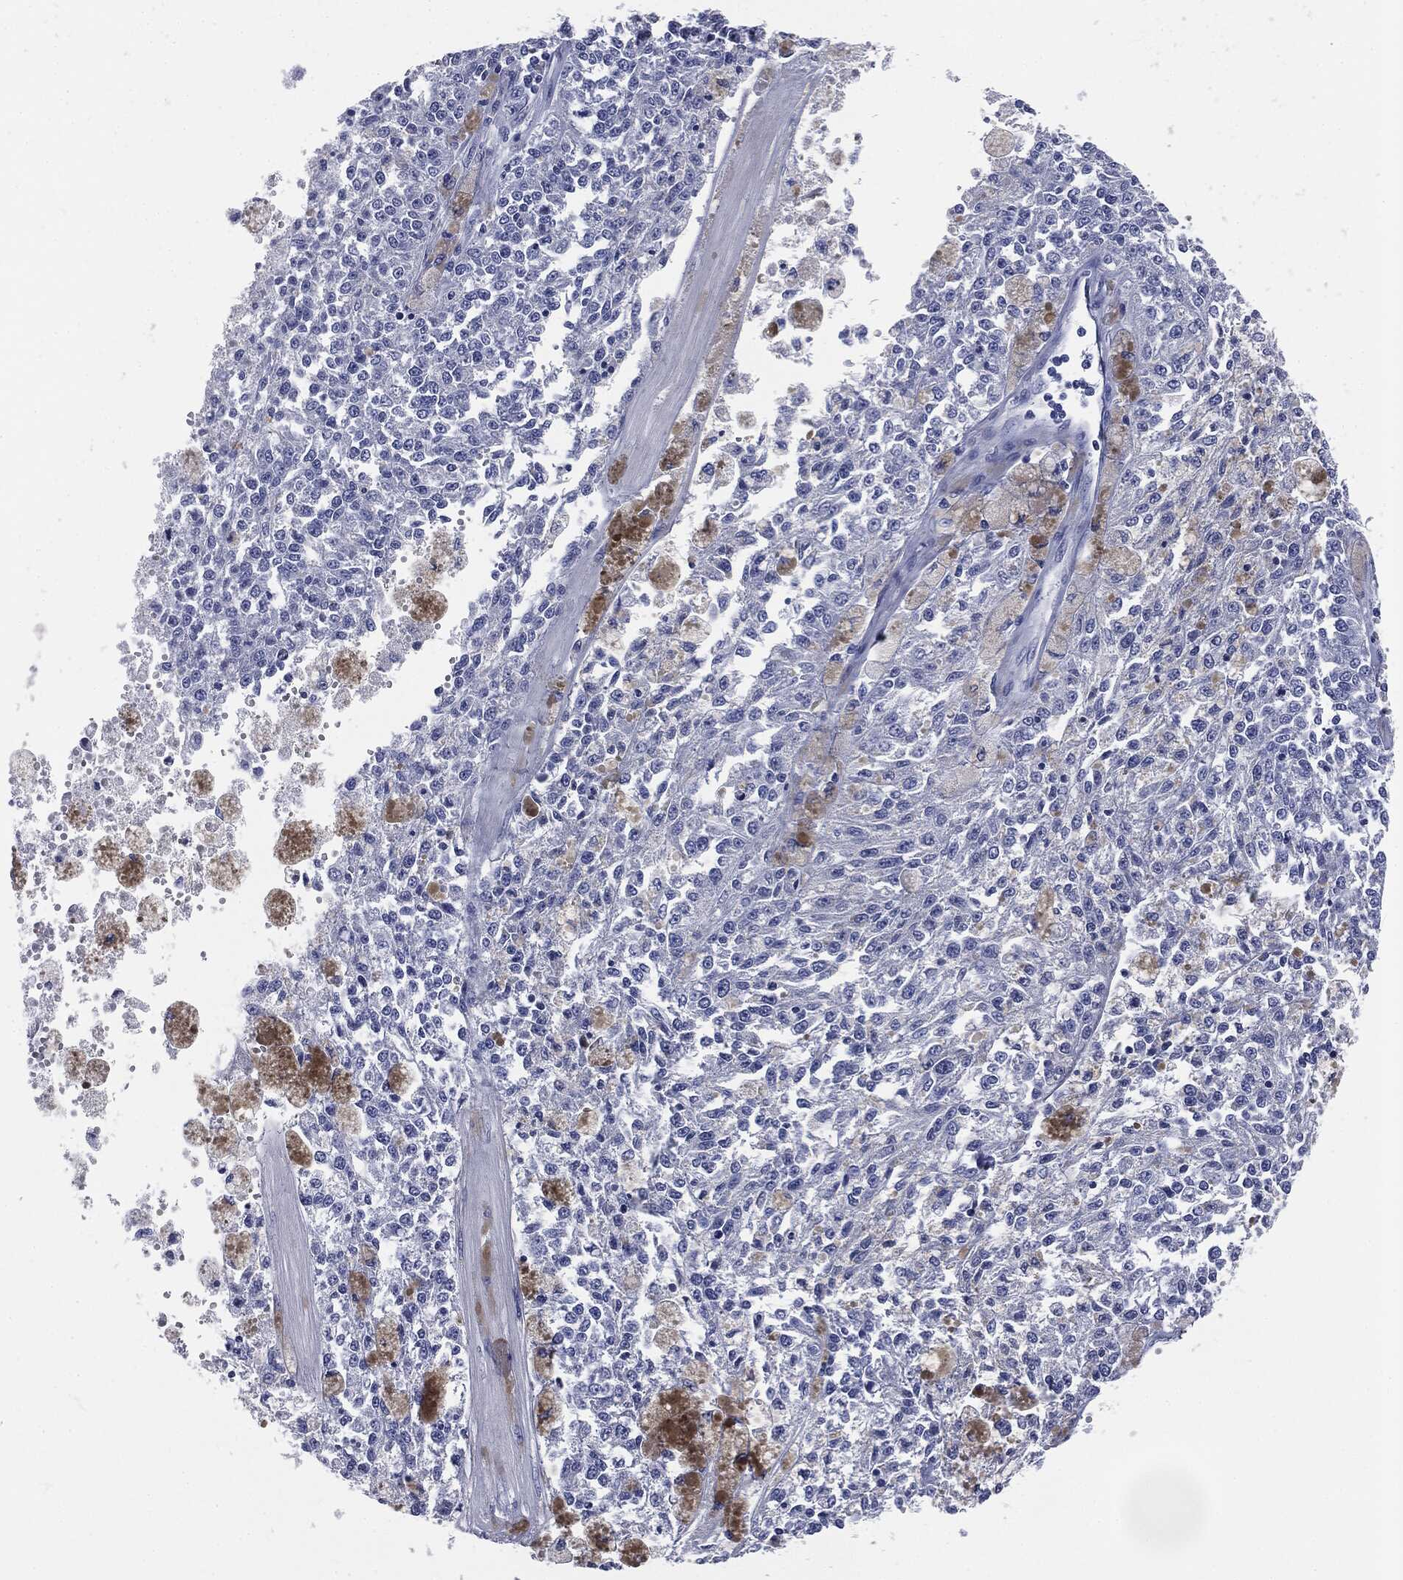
{"staining": {"intensity": "negative", "quantity": "none", "location": "none"}, "tissue": "melanoma", "cell_type": "Tumor cells", "image_type": "cancer", "snomed": [{"axis": "morphology", "description": "Malignant melanoma, Metastatic site"}, {"axis": "topography", "description": "Lymph node"}], "caption": "The micrograph demonstrates no significant staining in tumor cells of malignant melanoma (metastatic site).", "gene": "ATP2A1", "patient": {"sex": "female", "age": 64}}